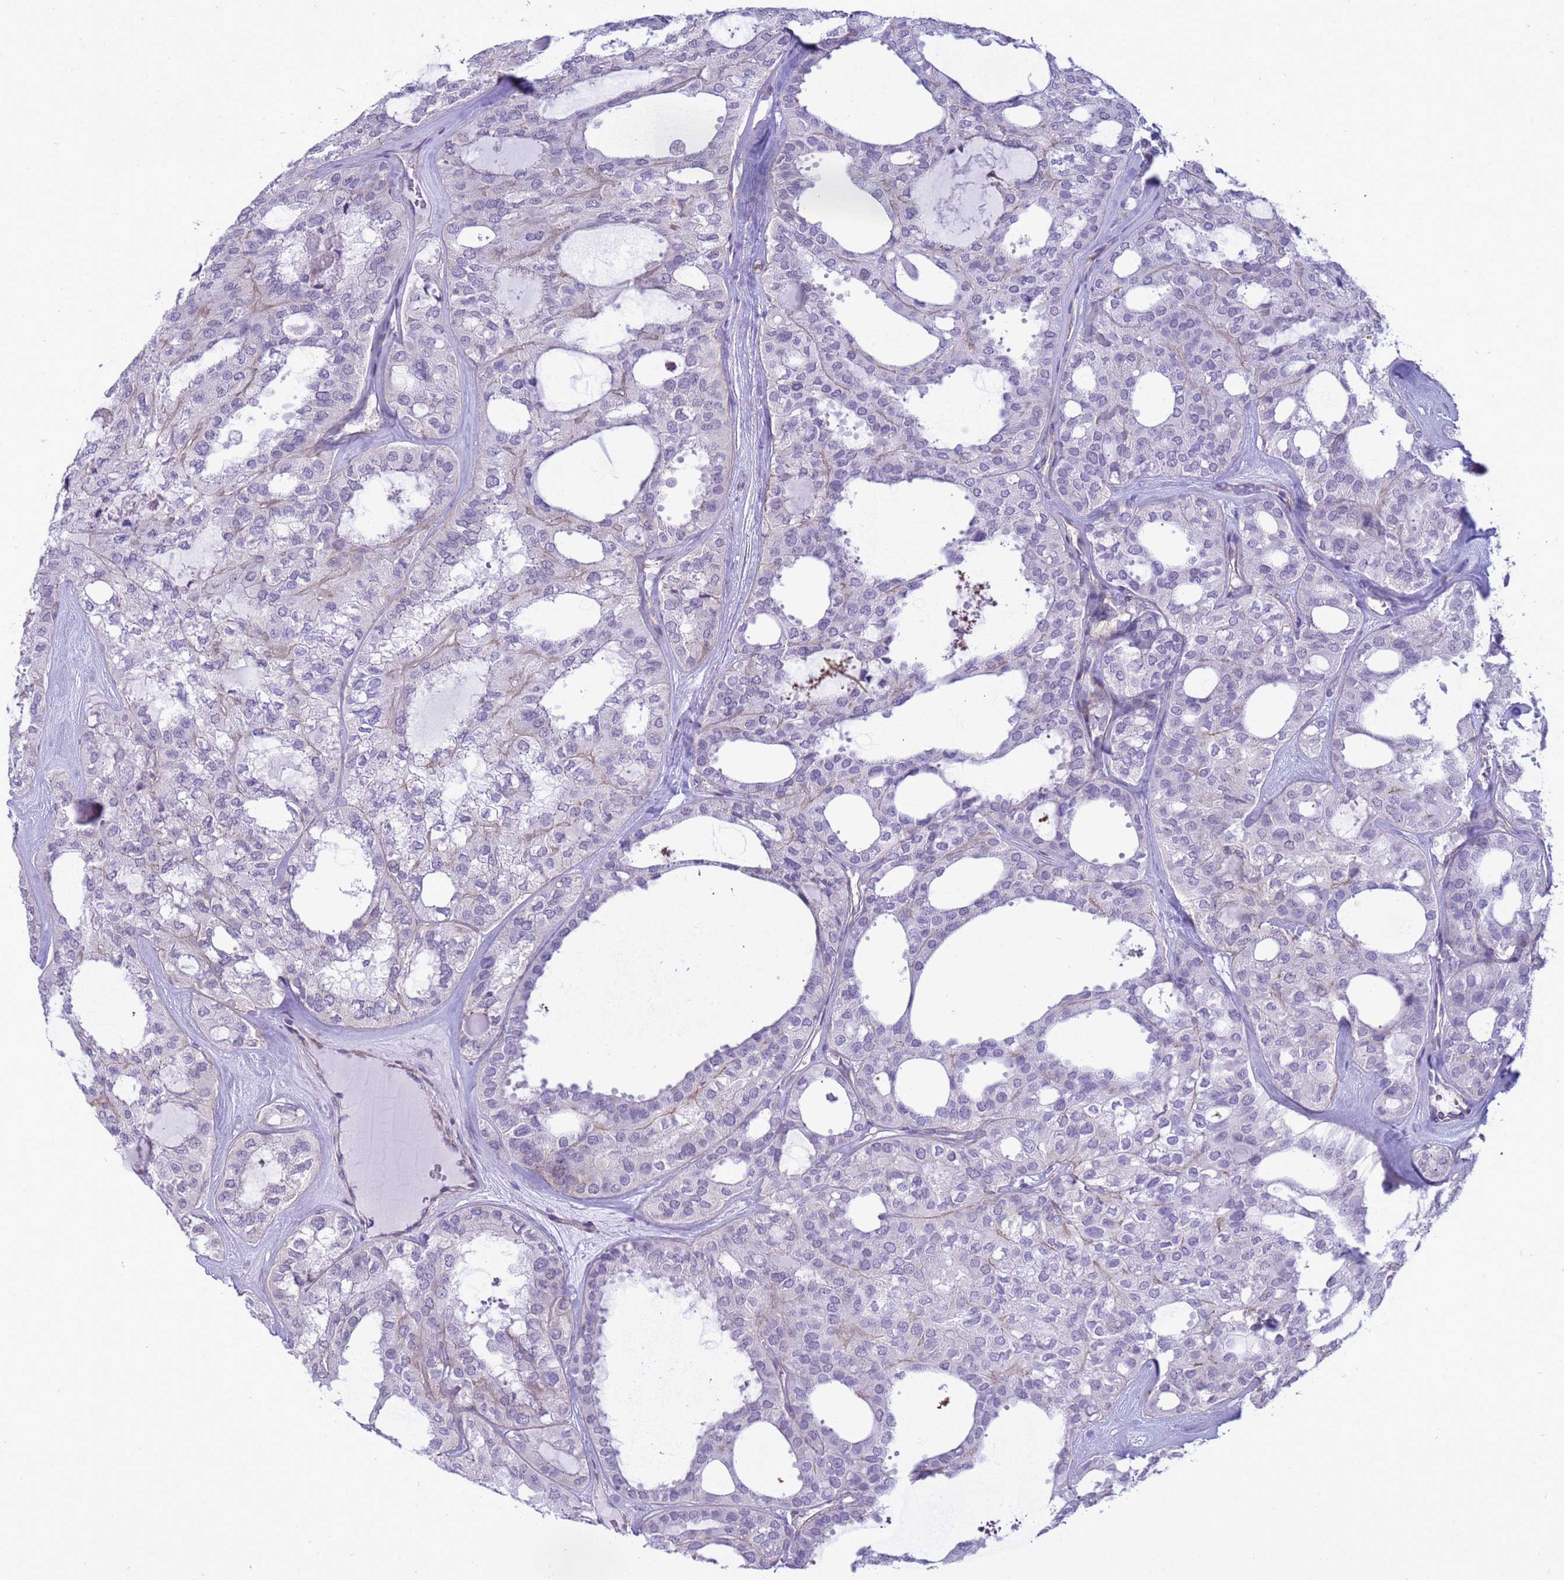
{"staining": {"intensity": "negative", "quantity": "none", "location": "none"}, "tissue": "thyroid cancer", "cell_type": "Tumor cells", "image_type": "cancer", "snomed": [{"axis": "morphology", "description": "Follicular adenoma carcinoma, NOS"}, {"axis": "topography", "description": "Thyroid gland"}], "caption": "Image shows no protein positivity in tumor cells of thyroid cancer tissue.", "gene": "ITGB4", "patient": {"sex": "male", "age": 75}}